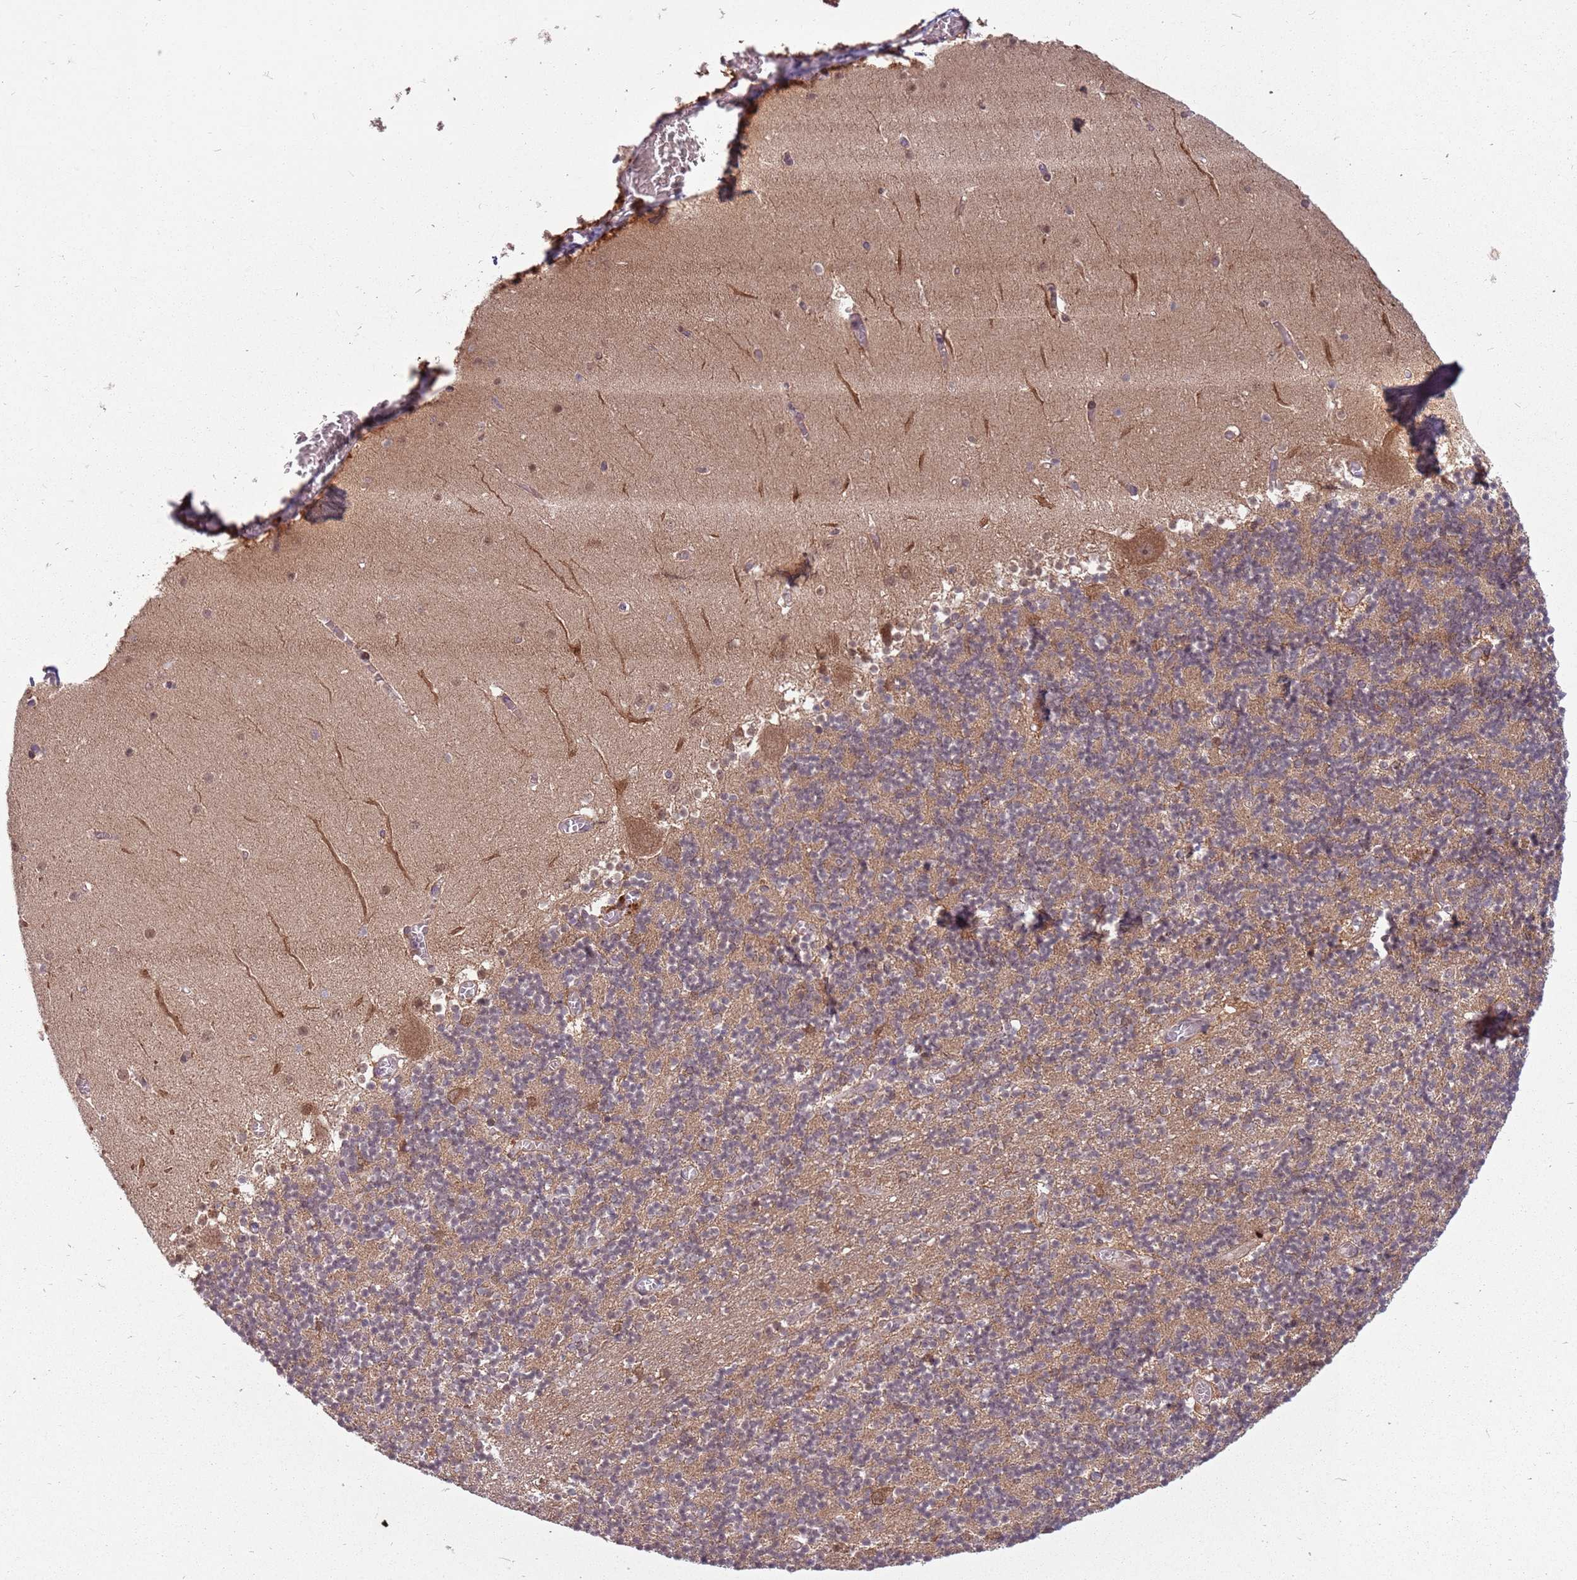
{"staining": {"intensity": "moderate", "quantity": "25%-75%", "location": "cytoplasmic/membranous"}, "tissue": "cerebellum", "cell_type": "Cells in granular layer", "image_type": "normal", "snomed": [{"axis": "morphology", "description": "Normal tissue, NOS"}, {"axis": "topography", "description": "Cerebellum"}], "caption": "Immunohistochemical staining of benign human cerebellum demonstrates 25%-75% levels of moderate cytoplasmic/membranous protein expression in about 25%-75% of cells in granular layer.", "gene": "ADAMTS3", "patient": {"sex": "female", "age": 28}}